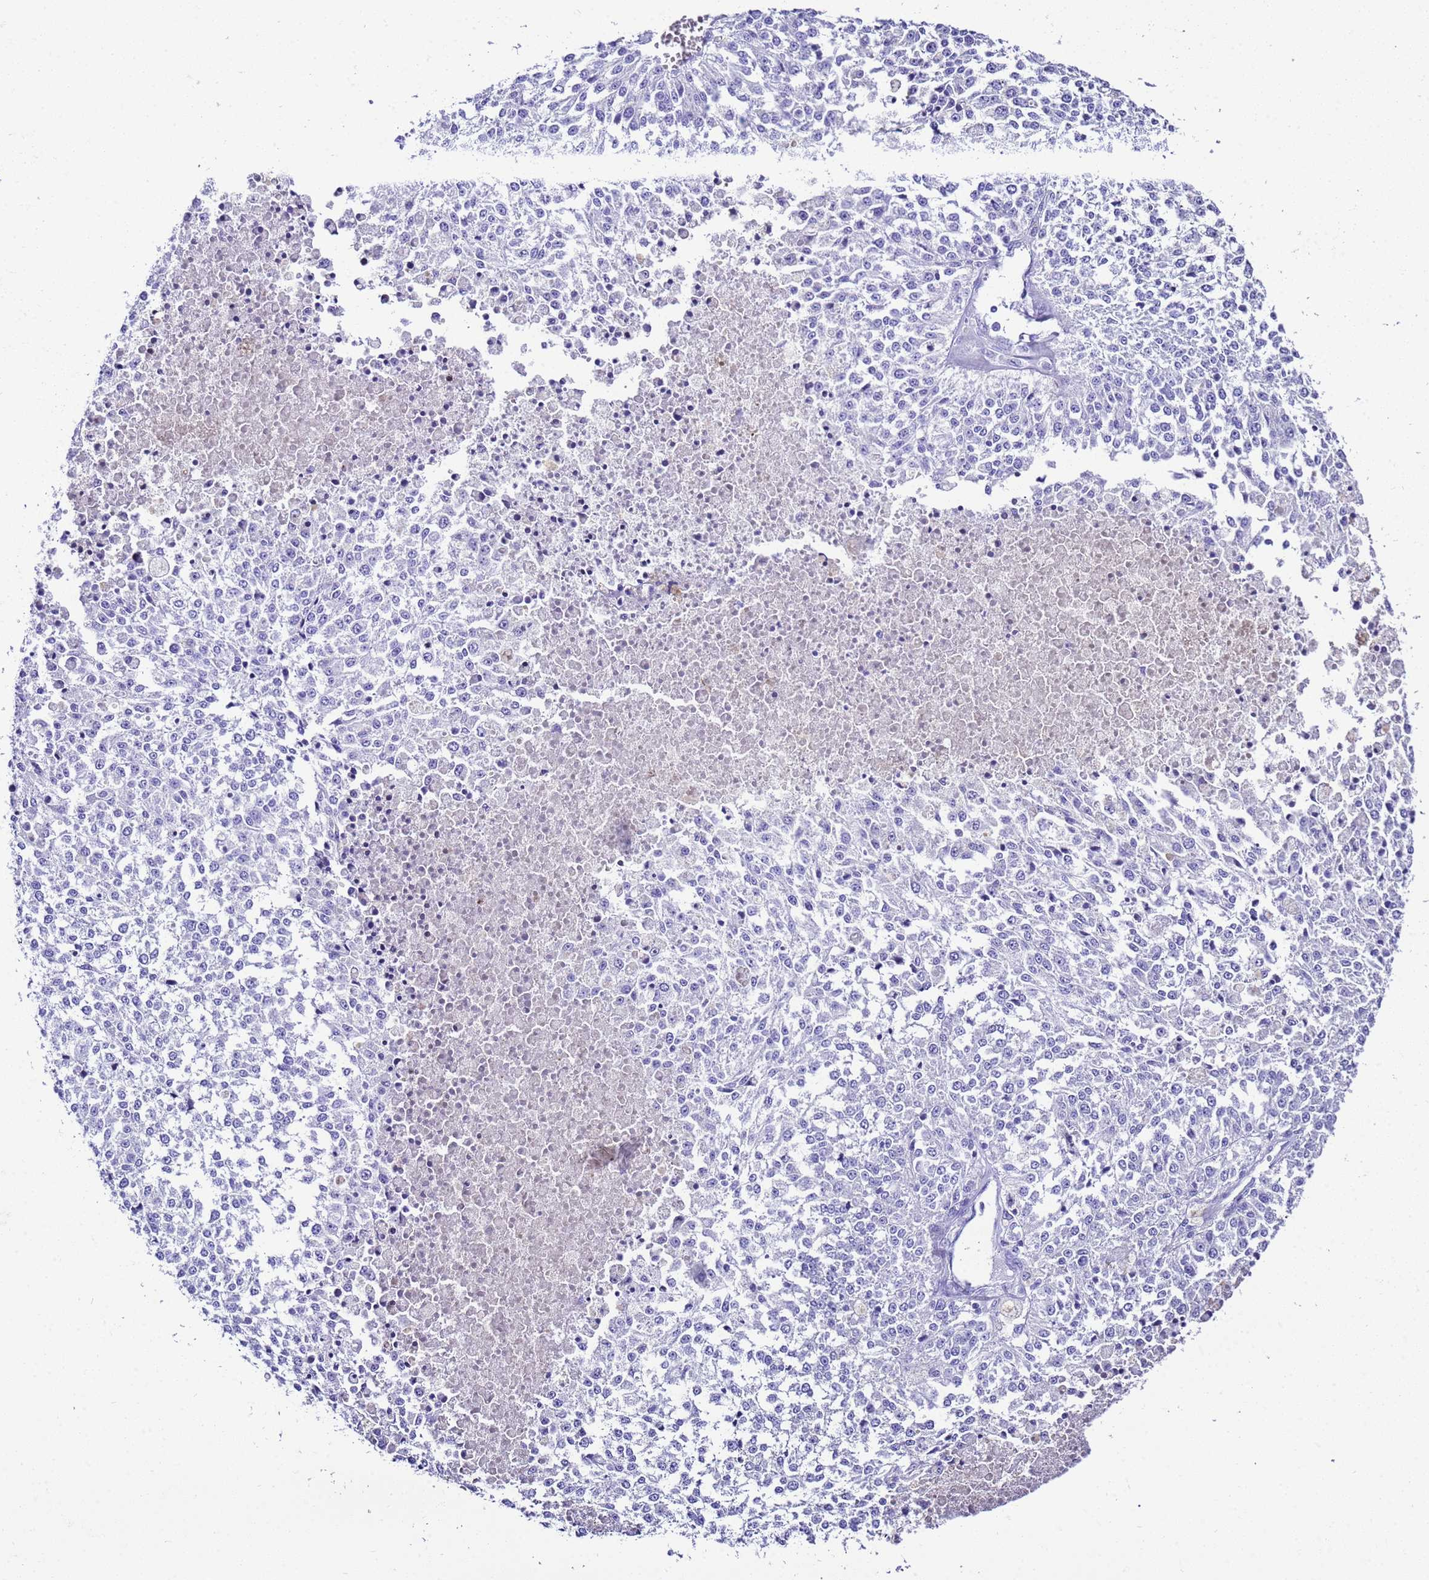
{"staining": {"intensity": "negative", "quantity": "none", "location": "none"}, "tissue": "melanoma", "cell_type": "Tumor cells", "image_type": "cancer", "snomed": [{"axis": "morphology", "description": "Malignant melanoma, NOS"}, {"axis": "topography", "description": "Skin"}], "caption": "Tumor cells show no significant staining in melanoma.", "gene": "UGT2B10", "patient": {"sex": "female", "age": 64}}